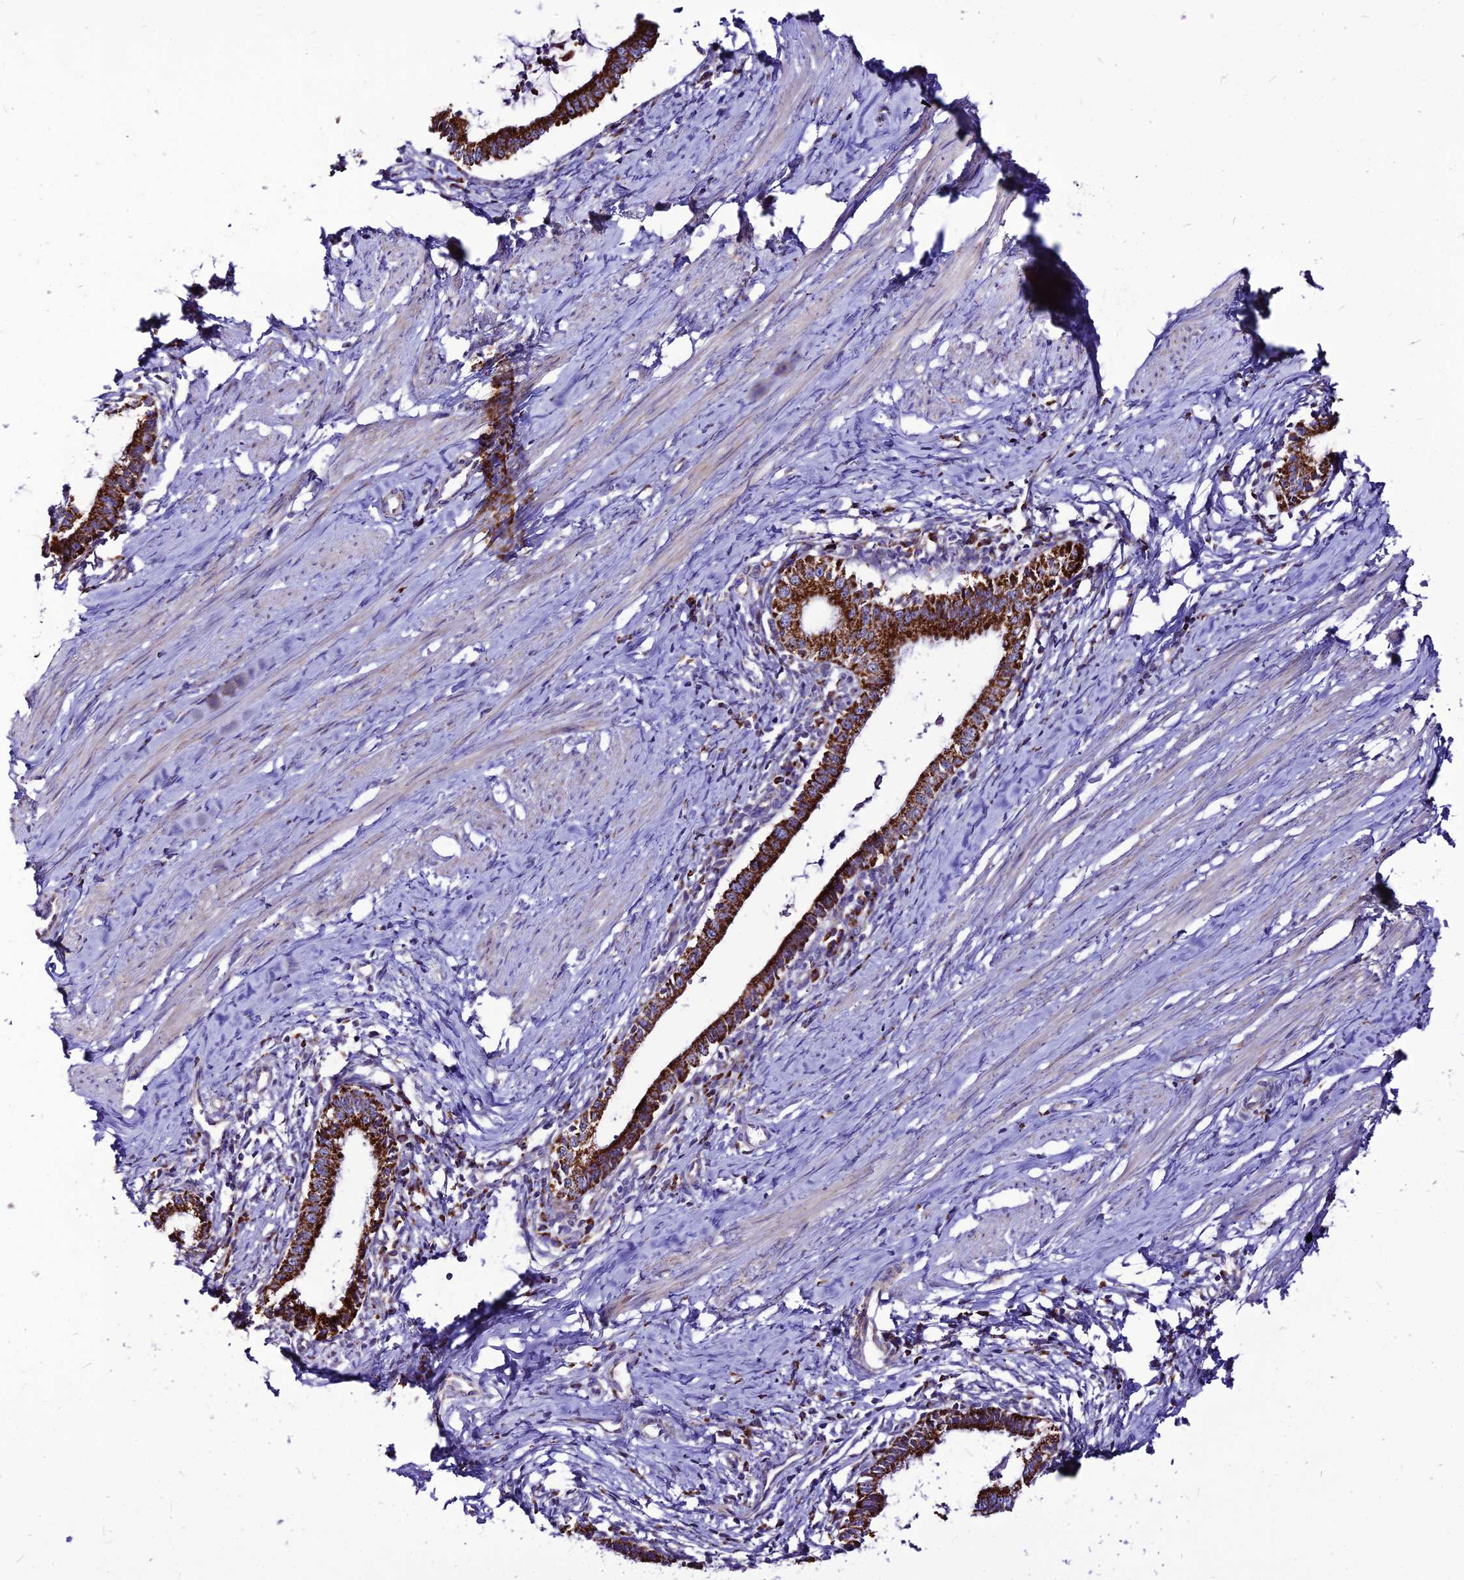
{"staining": {"intensity": "strong", "quantity": ">75%", "location": "cytoplasmic/membranous"}, "tissue": "cervical cancer", "cell_type": "Tumor cells", "image_type": "cancer", "snomed": [{"axis": "morphology", "description": "Adenocarcinoma, NOS"}, {"axis": "topography", "description": "Cervix"}], "caption": "A brown stain highlights strong cytoplasmic/membranous staining of a protein in cervical cancer (adenocarcinoma) tumor cells. The staining was performed using DAB, with brown indicating positive protein expression. Nuclei are stained blue with hematoxylin.", "gene": "ECI1", "patient": {"sex": "female", "age": 36}}